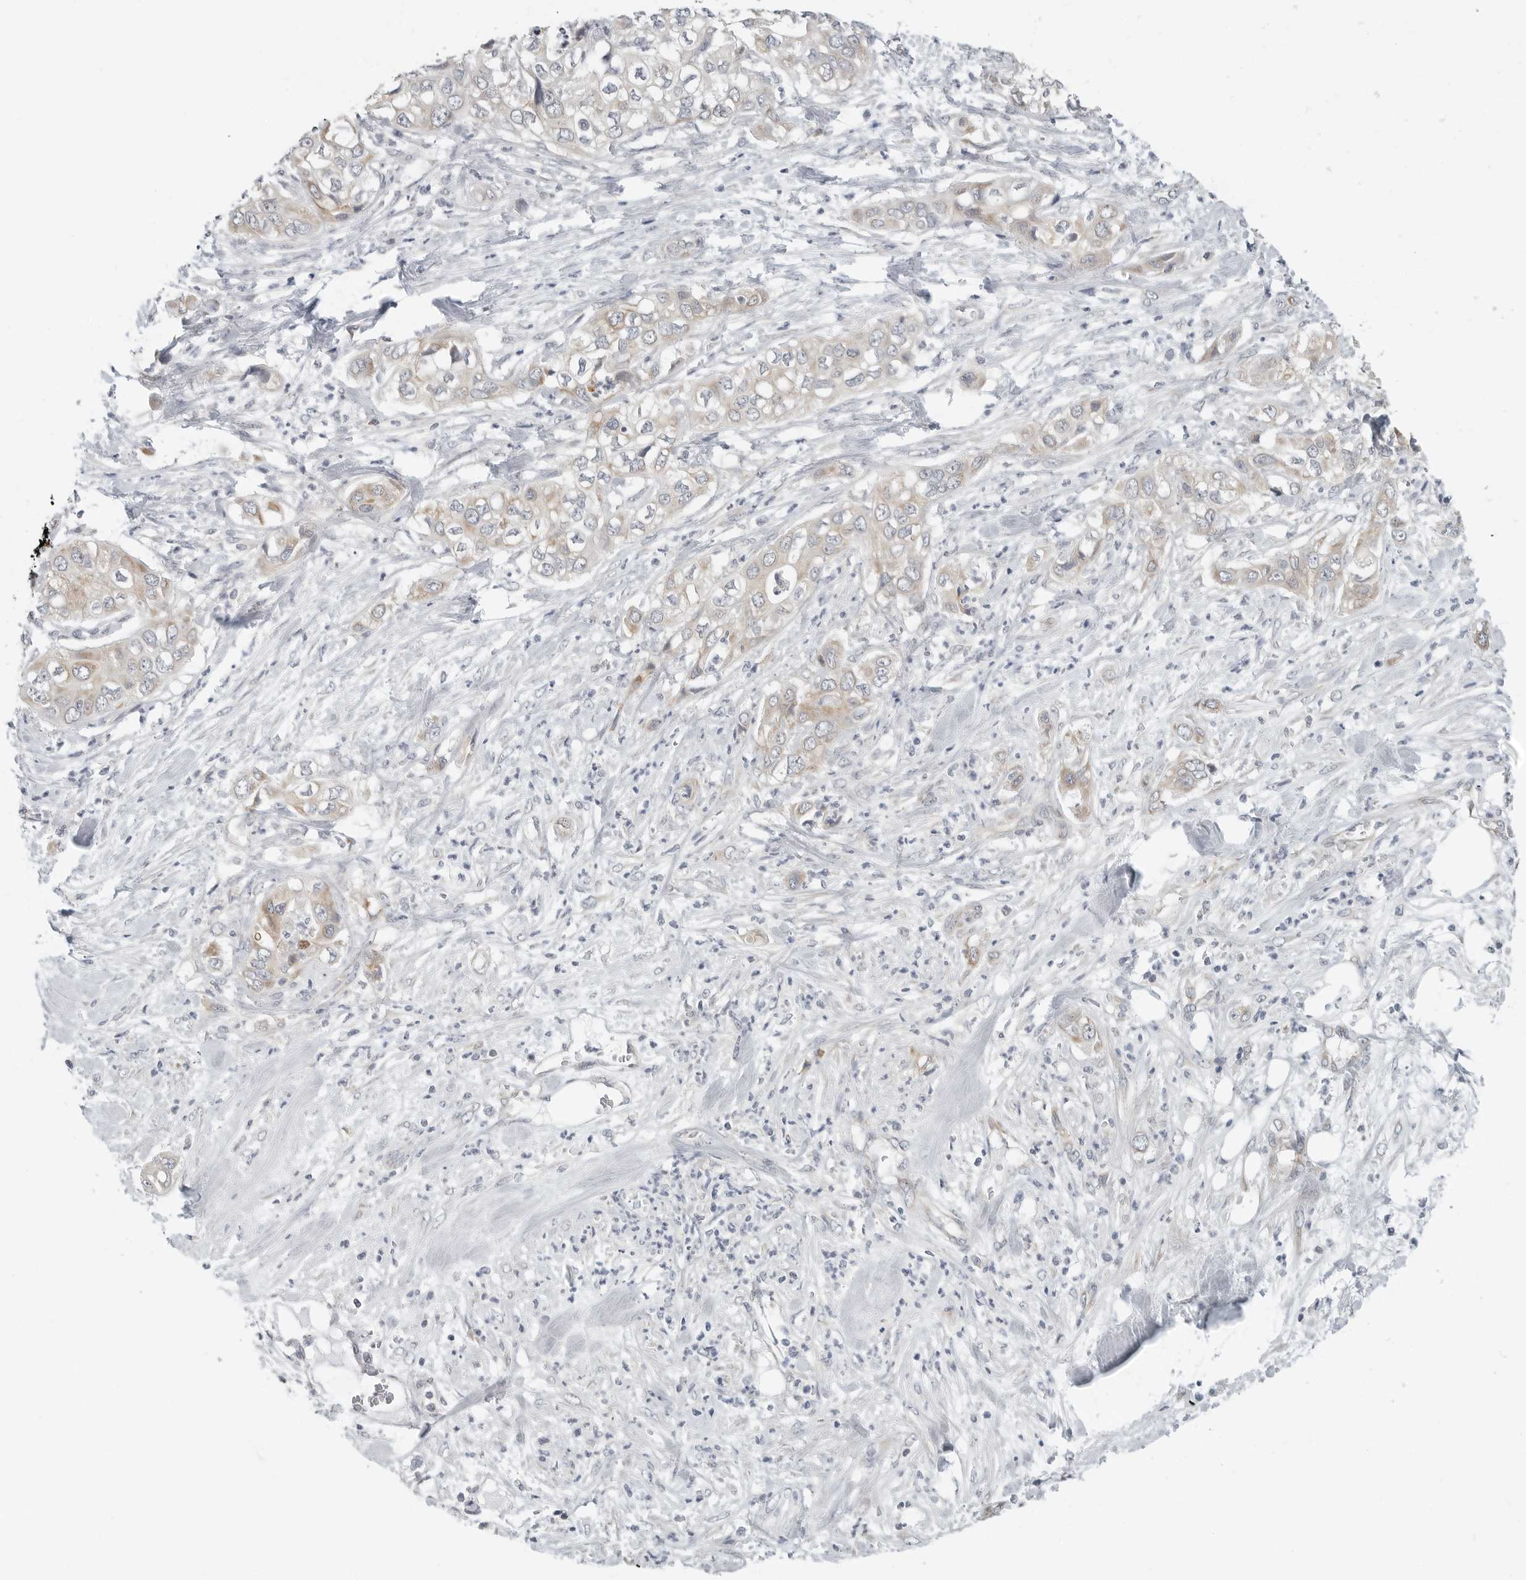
{"staining": {"intensity": "moderate", "quantity": "<25%", "location": "cytoplasmic/membranous"}, "tissue": "pancreatic cancer", "cell_type": "Tumor cells", "image_type": "cancer", "snomed": [{"axis": "morphology", "description": "Adenocarcinoma, NOS"}, {"axis": "topography", "description": "Pancreas"}], "caption": "High-power microscopy captured an immunohistochemistry (IHC) micrograph of adenocarcinoma (pancreatic), revealing moderate cytoplasmic/membranous staining in about <25% of tumor cells.", "gene": "IL12RB2", "patient": {"sex": "female", "age": 78}}